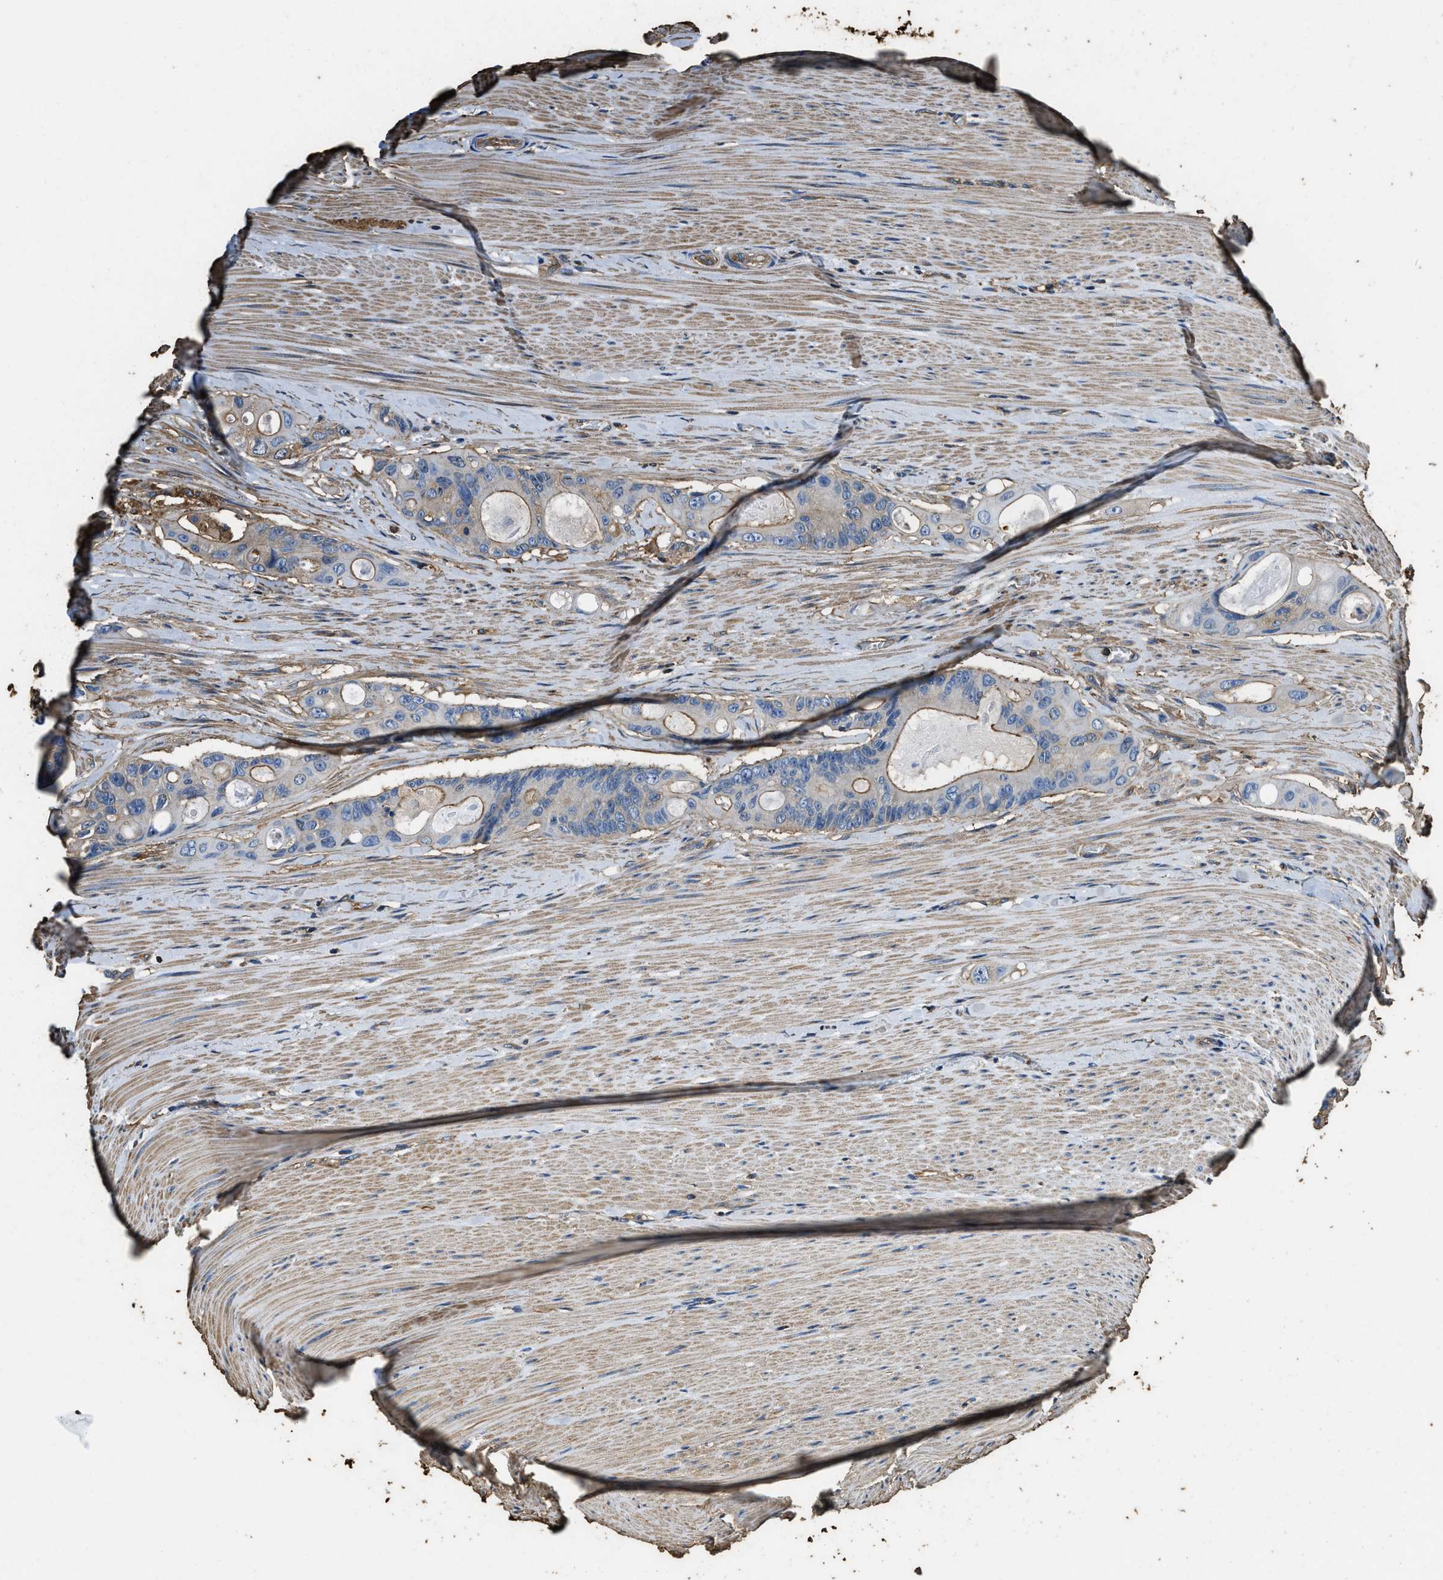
{"staining": {"intensity": "moderate", "quantity": "25%-75%", "location": "cytoplasmic/membranous"}, "tissue": "colorectal cancer", "cell_type": "Tumor cells", "image_type": "cancer", "snomed": [{"axis": "morphology", "description": "Adenocarcinoma, NOS"}, {"axis": "topography", "description": "Colon"}], "caption": "Colorectal adenocarcinoma tissue reveals moderate cytoplasmic/membranous expression in about 25%-75% of tumor cells", "gene": "ACCS", "patient": {"sex": "female", "age": 57}}